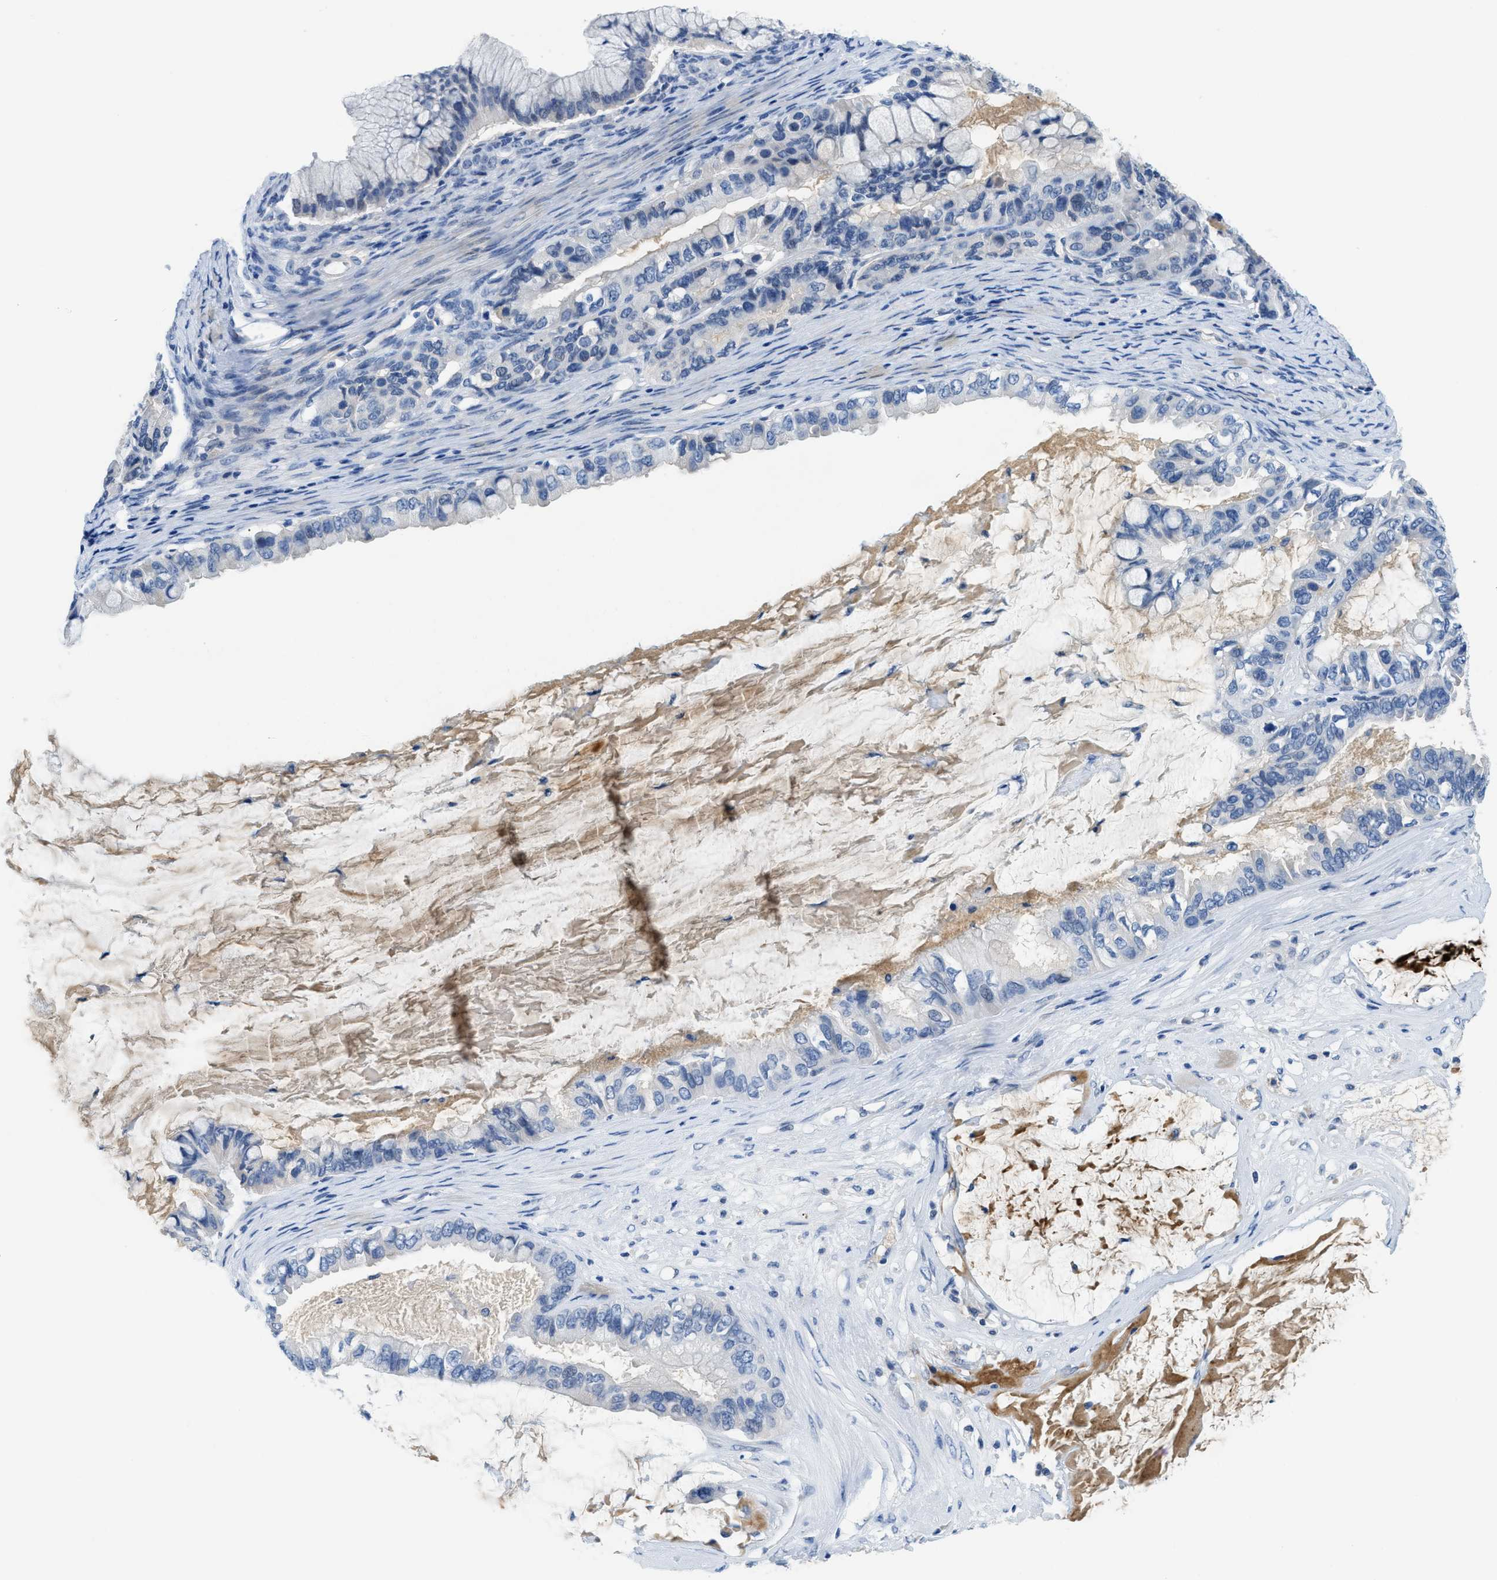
{"staining": {"intensity": "negative", "quantity": "none", "location": "none"}, "tissue": "ovarian cancer", "cell_type": "Tumor cells", "image_type": "cancer", "snomed": [{"axis": "morphology", "description": "Cystadenocarcinoma, mucinous, NOS"}, {"axis": "topography", "description": "Ovary"}], "caption": "Tumor cells are negative for brown protein staining in mucinous cystadenocarcinoma (ovarian). The staining was performed using DAB (3,3'-diaminobenzidine) to visualize the protein expression in brown, while the nuclei were stained in blue with hematoxylin (Magnification: 20x).", "gene": "MBL2", "patient": {"sex": "female", "age": 80}}